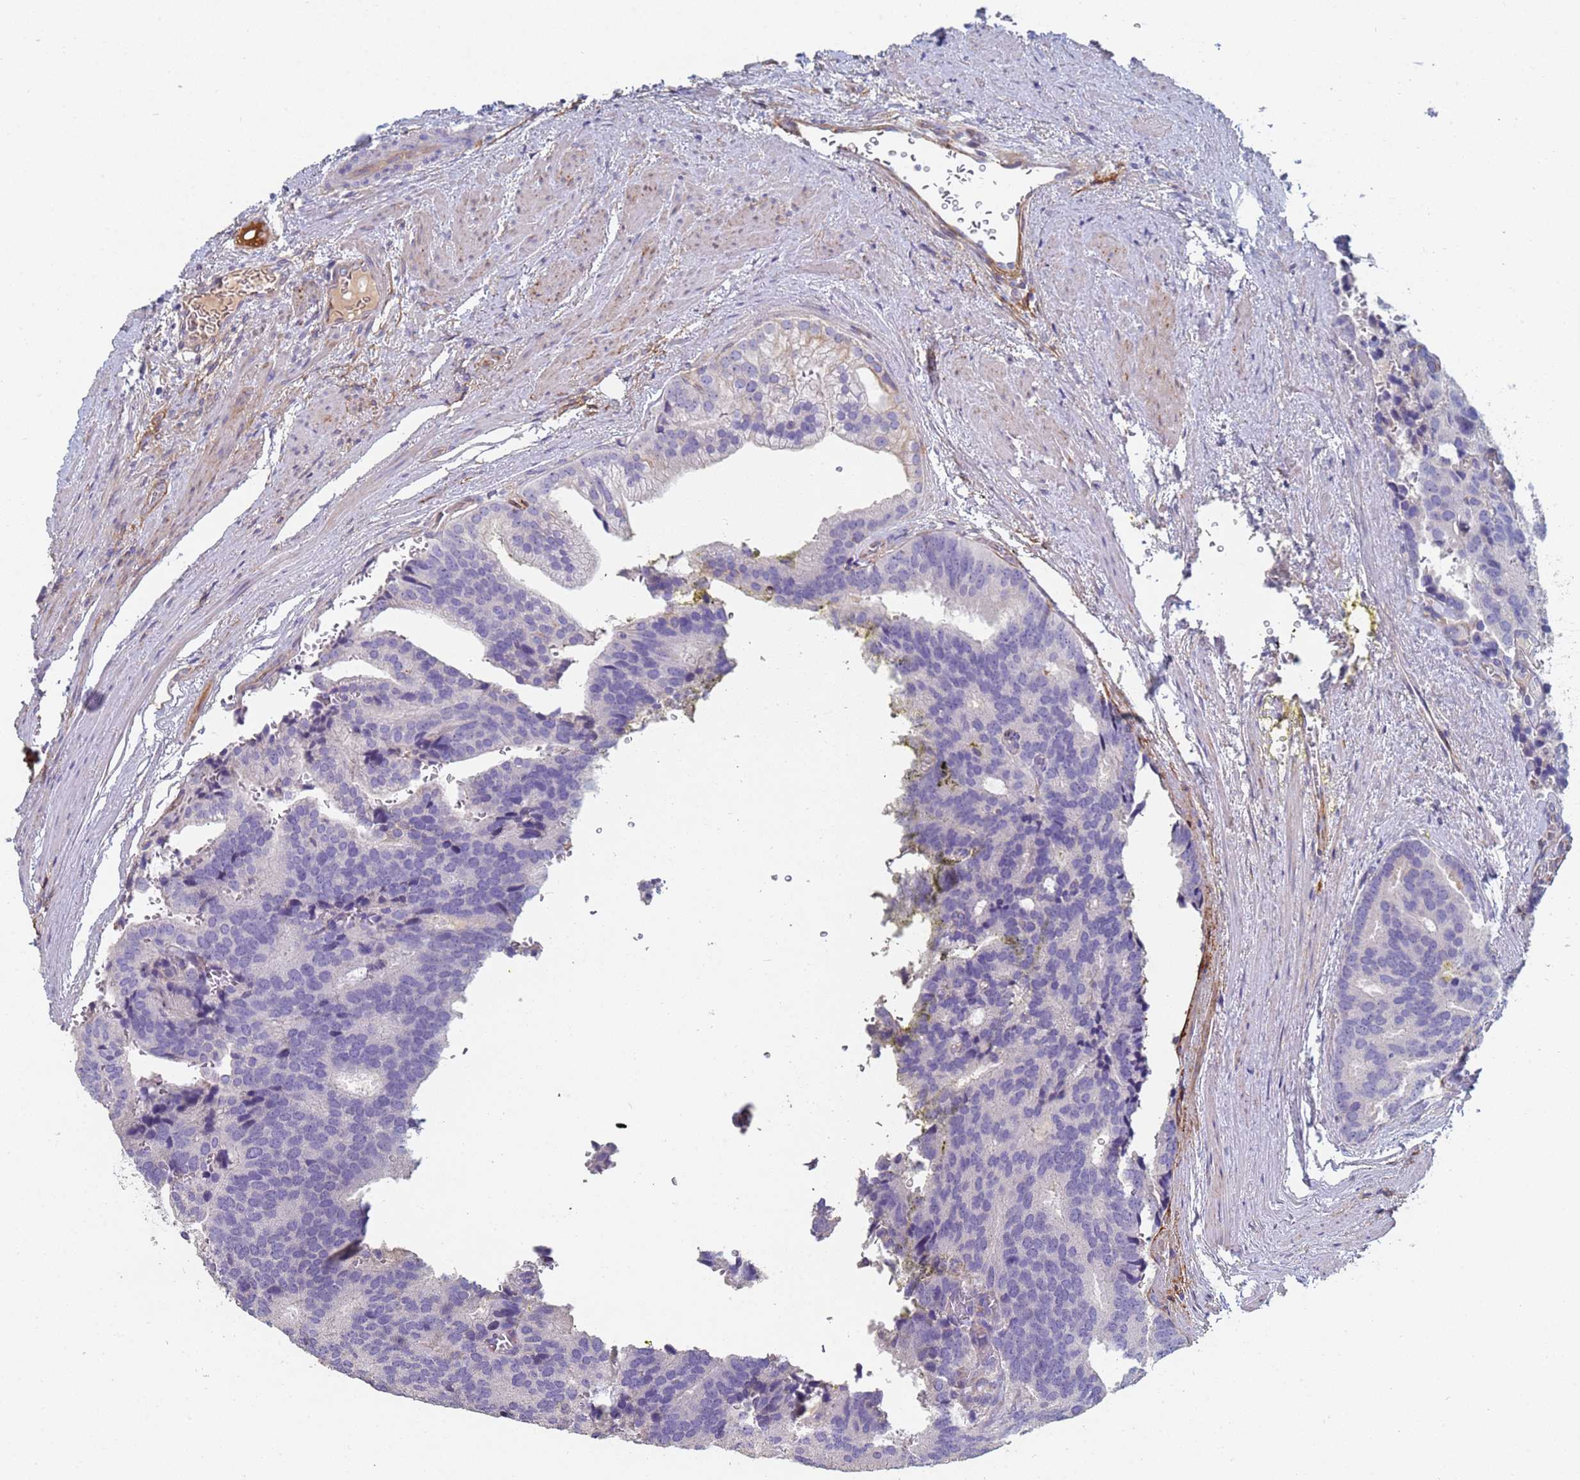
{"staining": {"intensity": "negative", "quantity": "none", "location": "none"}, "tissue": "prostate cancer", "cell_type": "Tumor cells", "image_type": "cancer", "snomed": [{"axis": "morphology", "description": "Adenocarcinoma, Low grade"}, {"axis": "topography", "description": "Prostate"}], "caption": "This photomicrograph is of prostate cancer stained with immunohistochemistry to label a protein in brown with the nuclei are counter-stained blue. There is no expression in tumor cells. Brightfield microscopy of immunohistochemistry stained with DAB (brown) and hematoxylin (blue), captured at high magnification.", "gene": "ABCA8", "patient": {"sex": "male", "age": 71}}